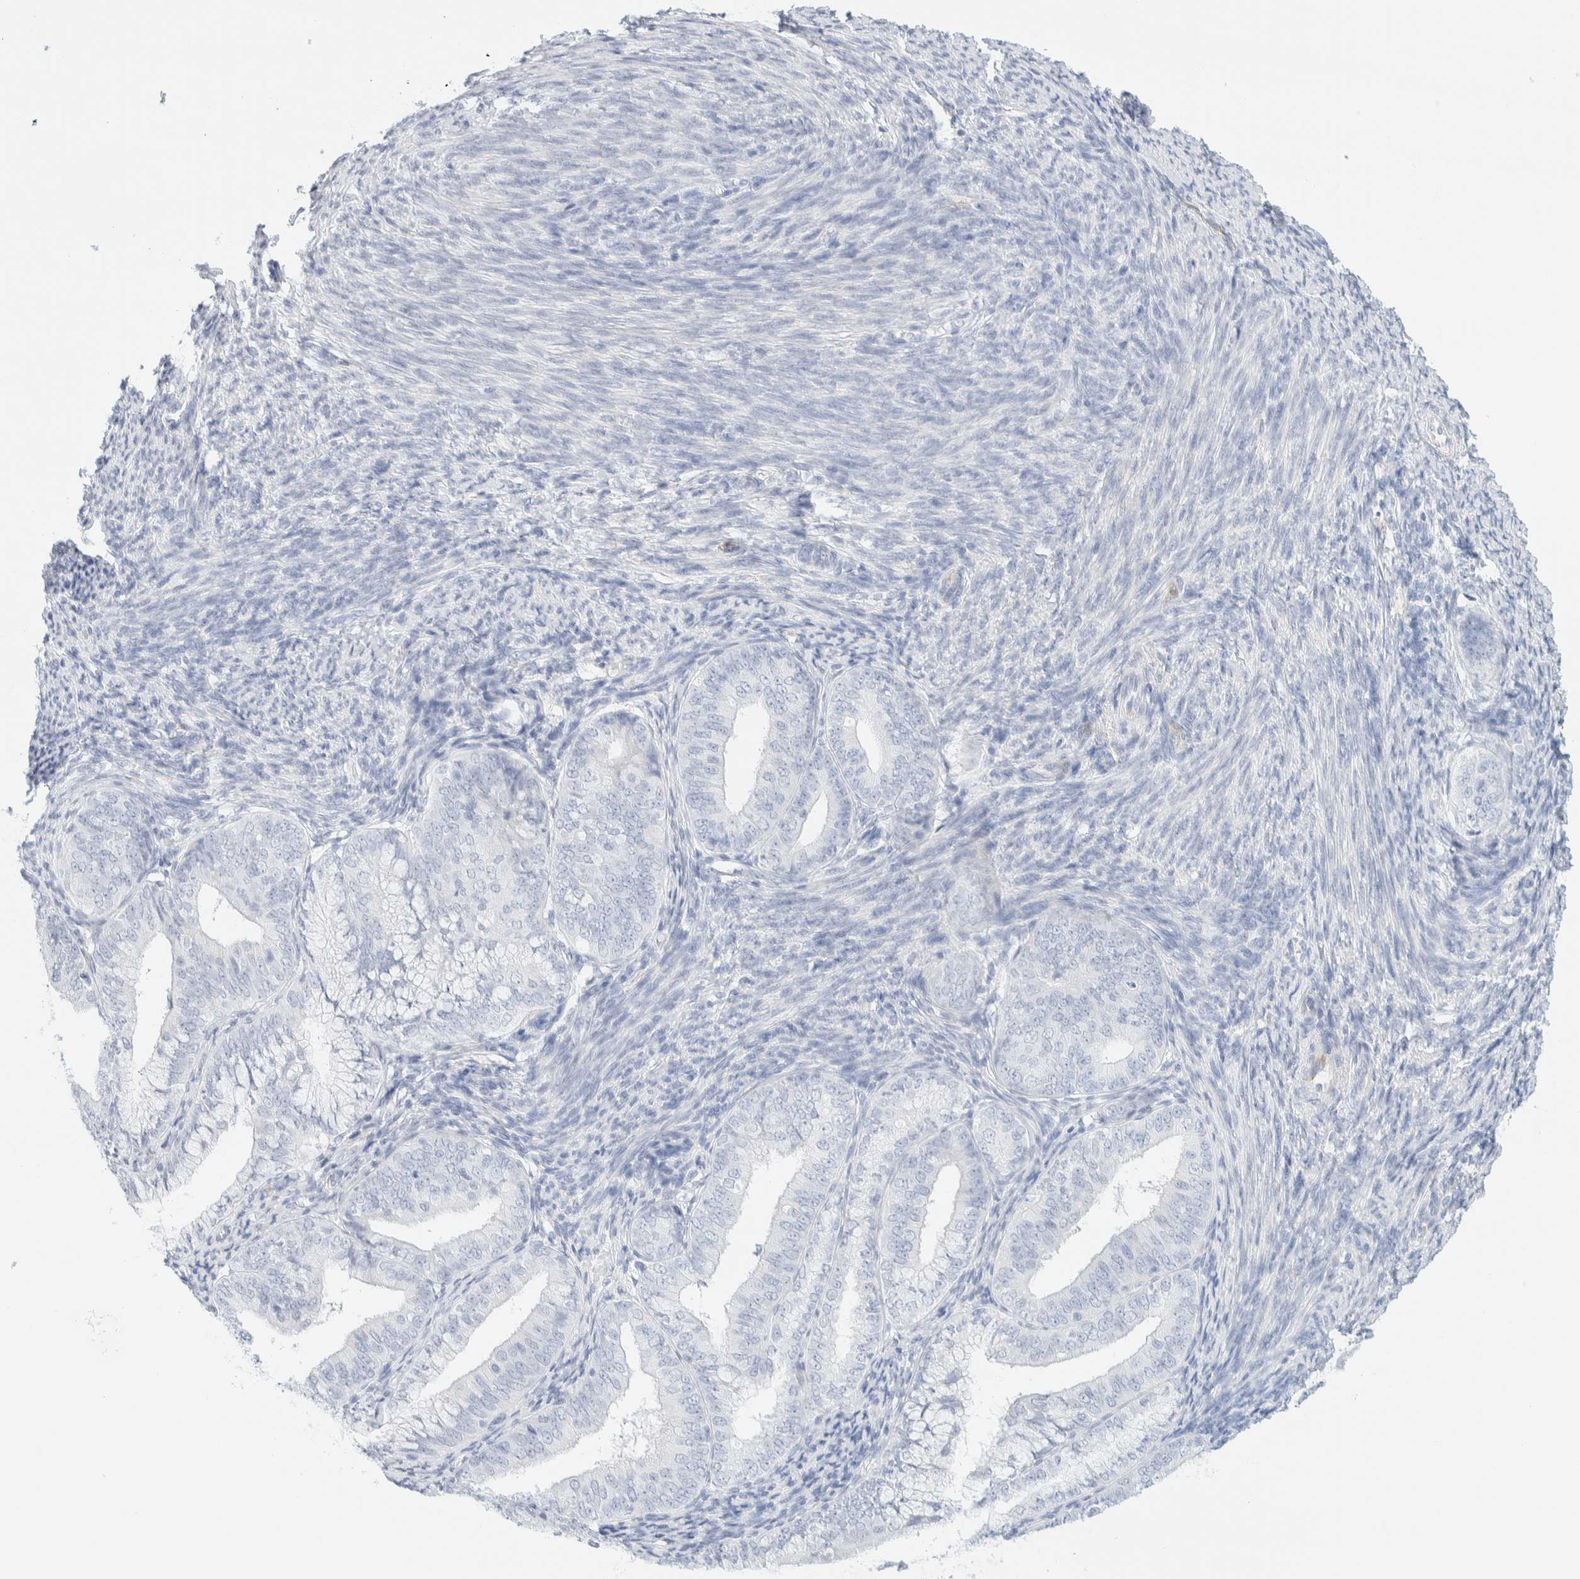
{"staining": {"intensity": "negative", "quantity": "none", "location": "none"}, "tissue": "endometrial cancer", "cell_type": "Tumor cells", "image_type": "cancer", "snomed": [{"axis": "morphology", "description": "Adenocarcinoma, NOS"}, {"axis": "topography", "description": "Endometrium"}], "caption": "Micrograph shows no significant protein positivity in tumor cells of endometrial cancer. (Immunohistochemistry (ihc), brightfield microscopy, high magnification).", "gene": "ATCAY", "patient": {"sex": "female", "age": 63}}